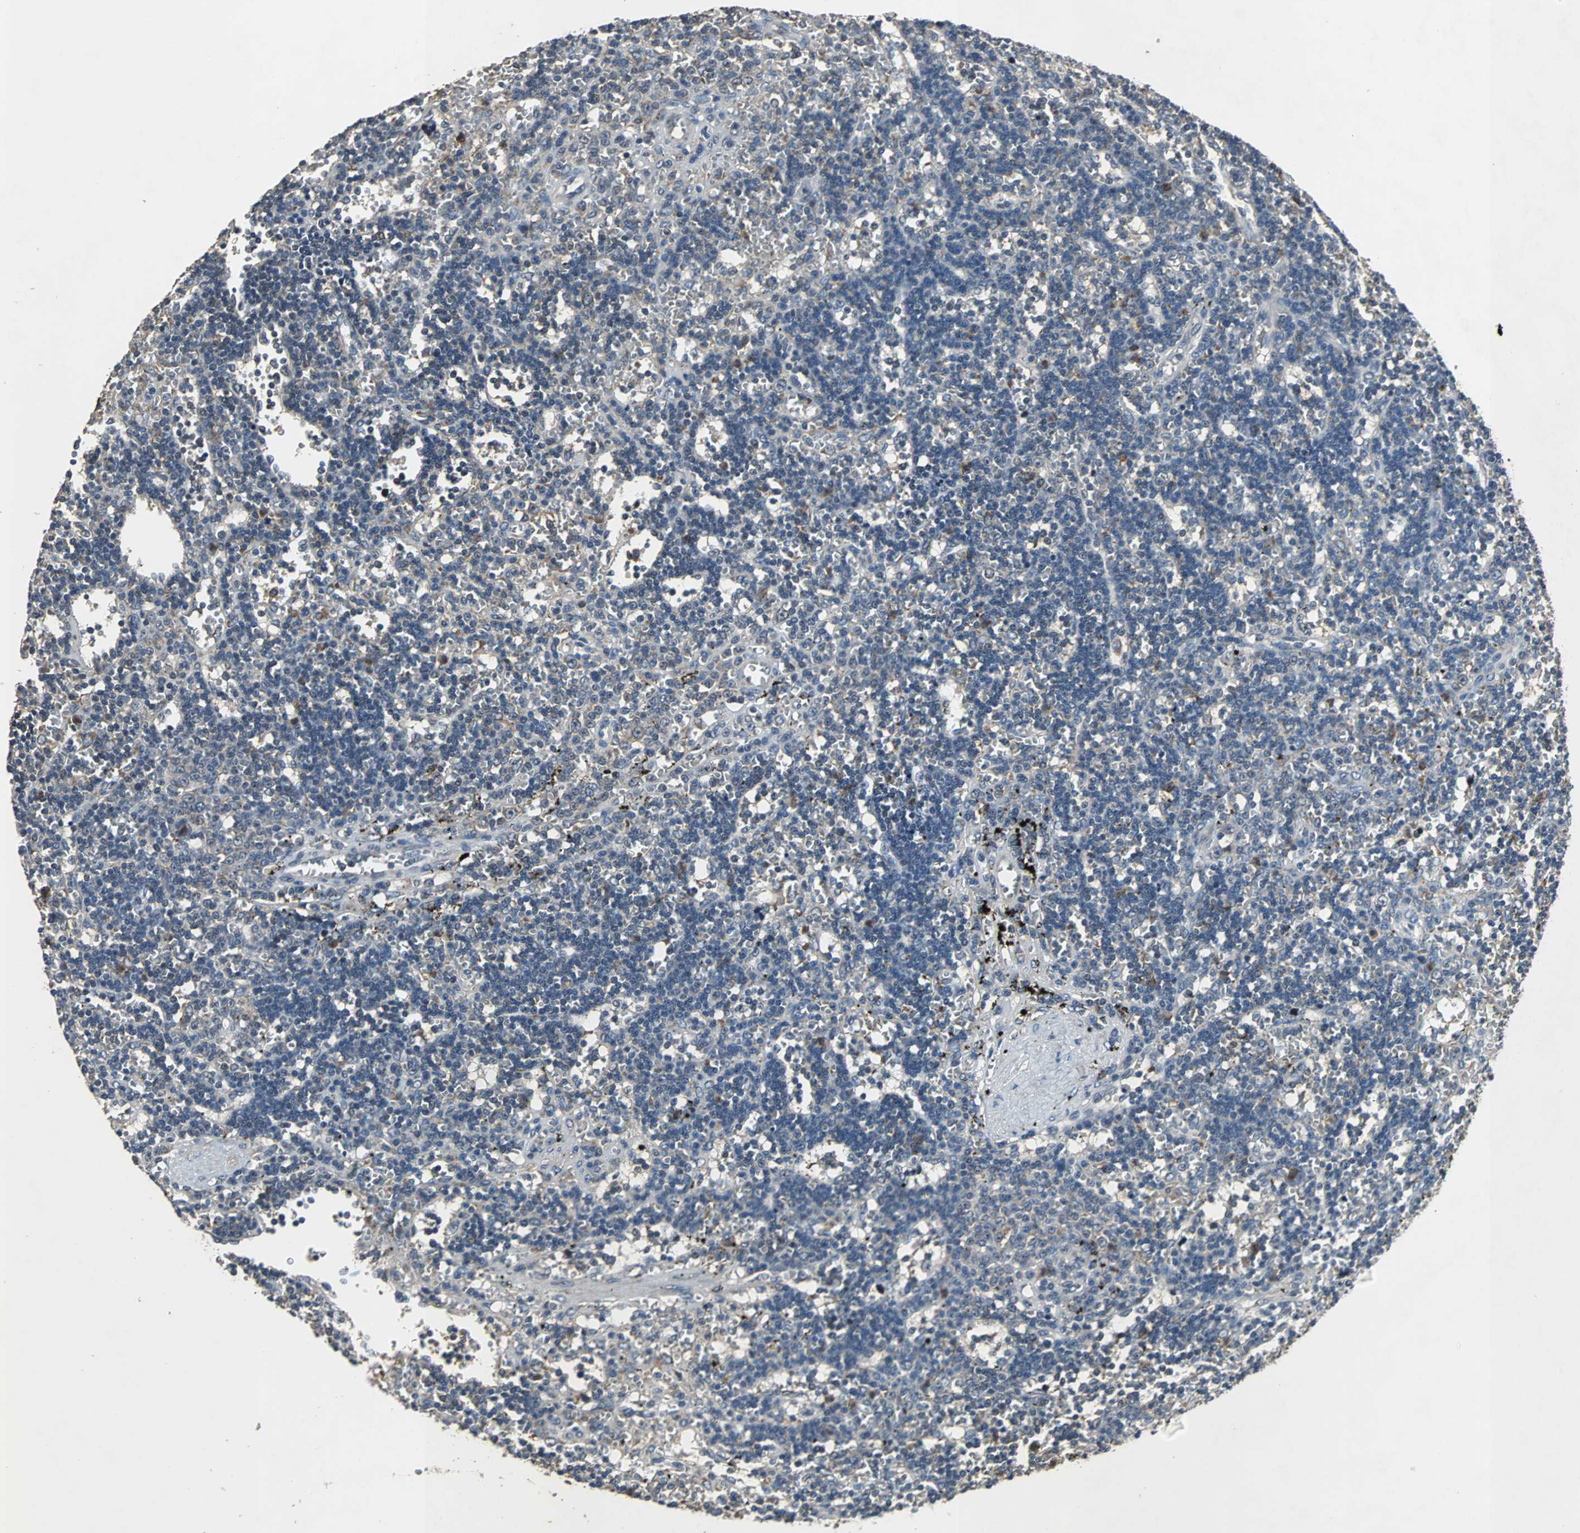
{"staining": {"intensity": "negative", "quantity": "none", "location": "none"}, "tissue": "lymphoma", "cell_type": "Tumor cells", "image_type": "cancer", "snomed": [{"axis": "morphology", "description": "Malignant lymphoma, non-Hodgkin's type, Low grade"}, {"axis": "topography", "description": "Spleen"}], "caption": "There is no significant staining in tumor cells of lymphoma.", "gene": "SOS1", "patient": {"sex": "male", "age": 60}}